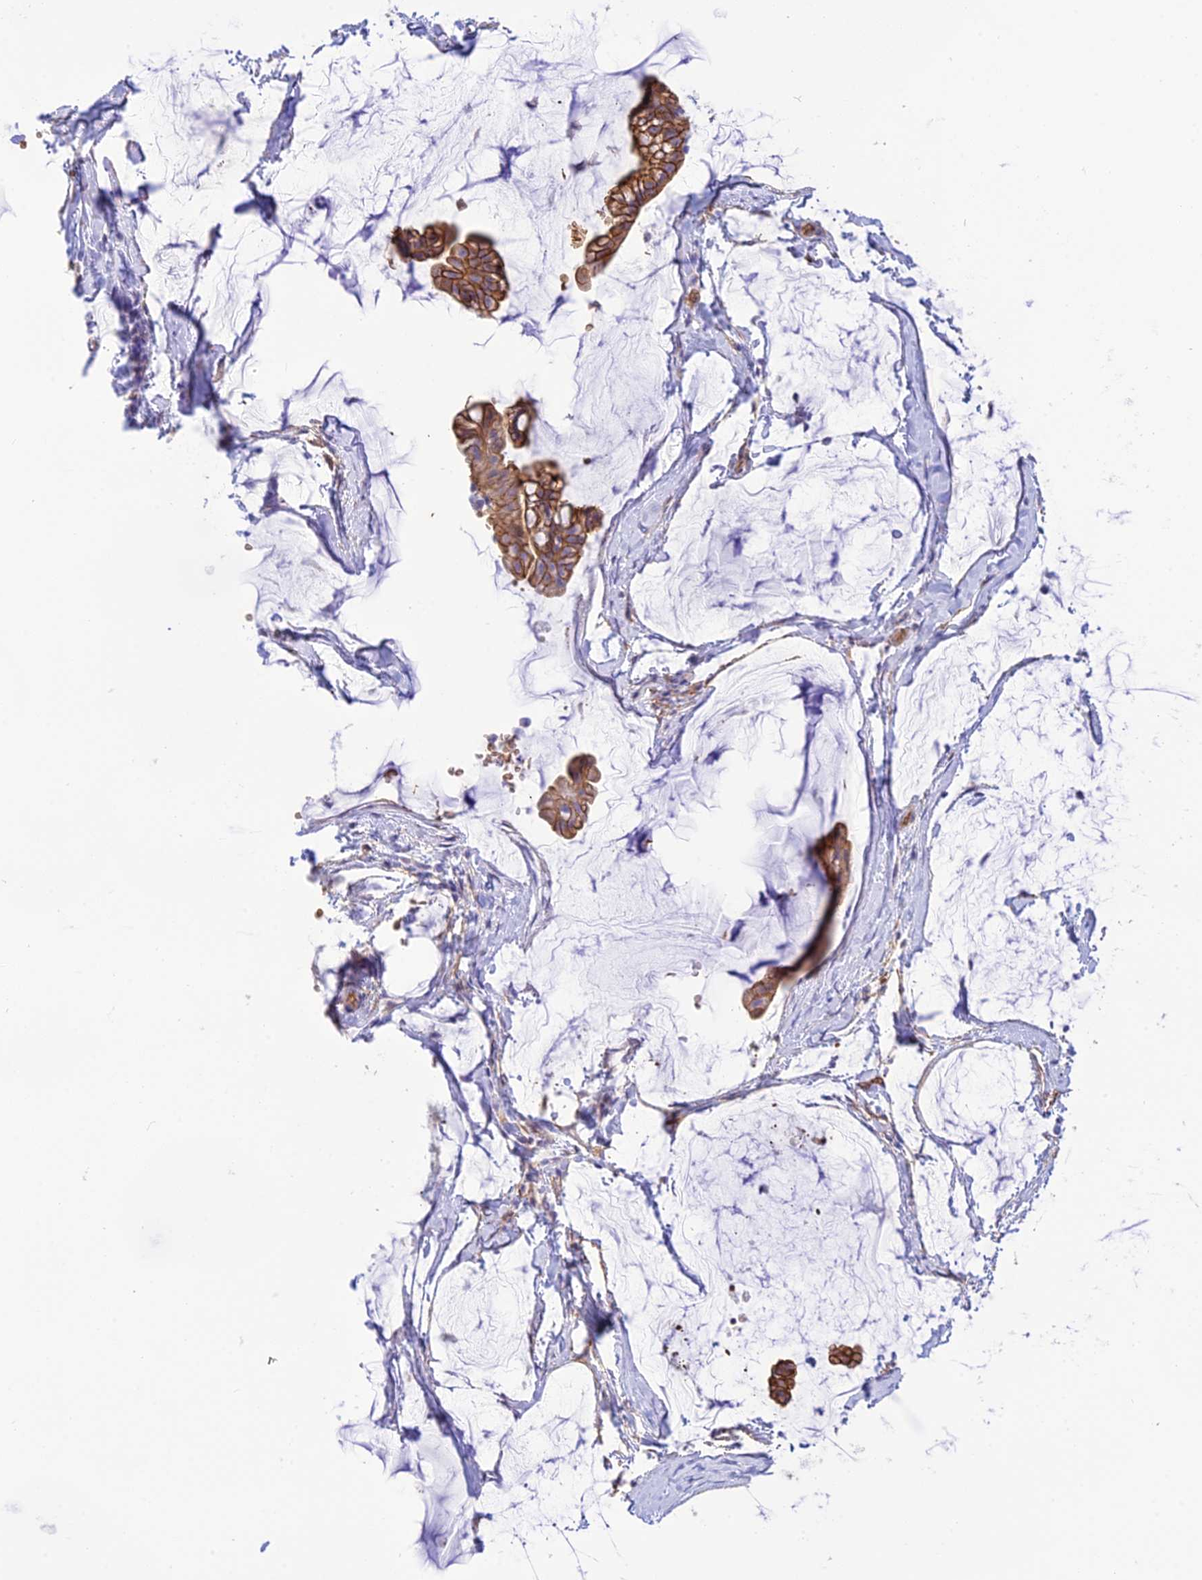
{"staining": {"intensity": "strong", "quantity": "25%-75%", "location": "cytoplasmic/membranous"}, "tissue": "ovarian cancer", "cell_type": "Tumor cells", "image_type": "cancer", "snomed": [{"axis": "morphology", "description": "Cystadenocarcinoma, mucinous, NOS"}, {"axis": "topography", "description": "Ovary"}], "caption": "This is a histology image of immunohistochemistry staining of mucinous cystadenocarcinoma (ovarian), which shows strong positivity in the cytoplasmic/membranous of tumor cells.", "gene": "YPEL5", "patient": {"sex": "female", "age": 73}}